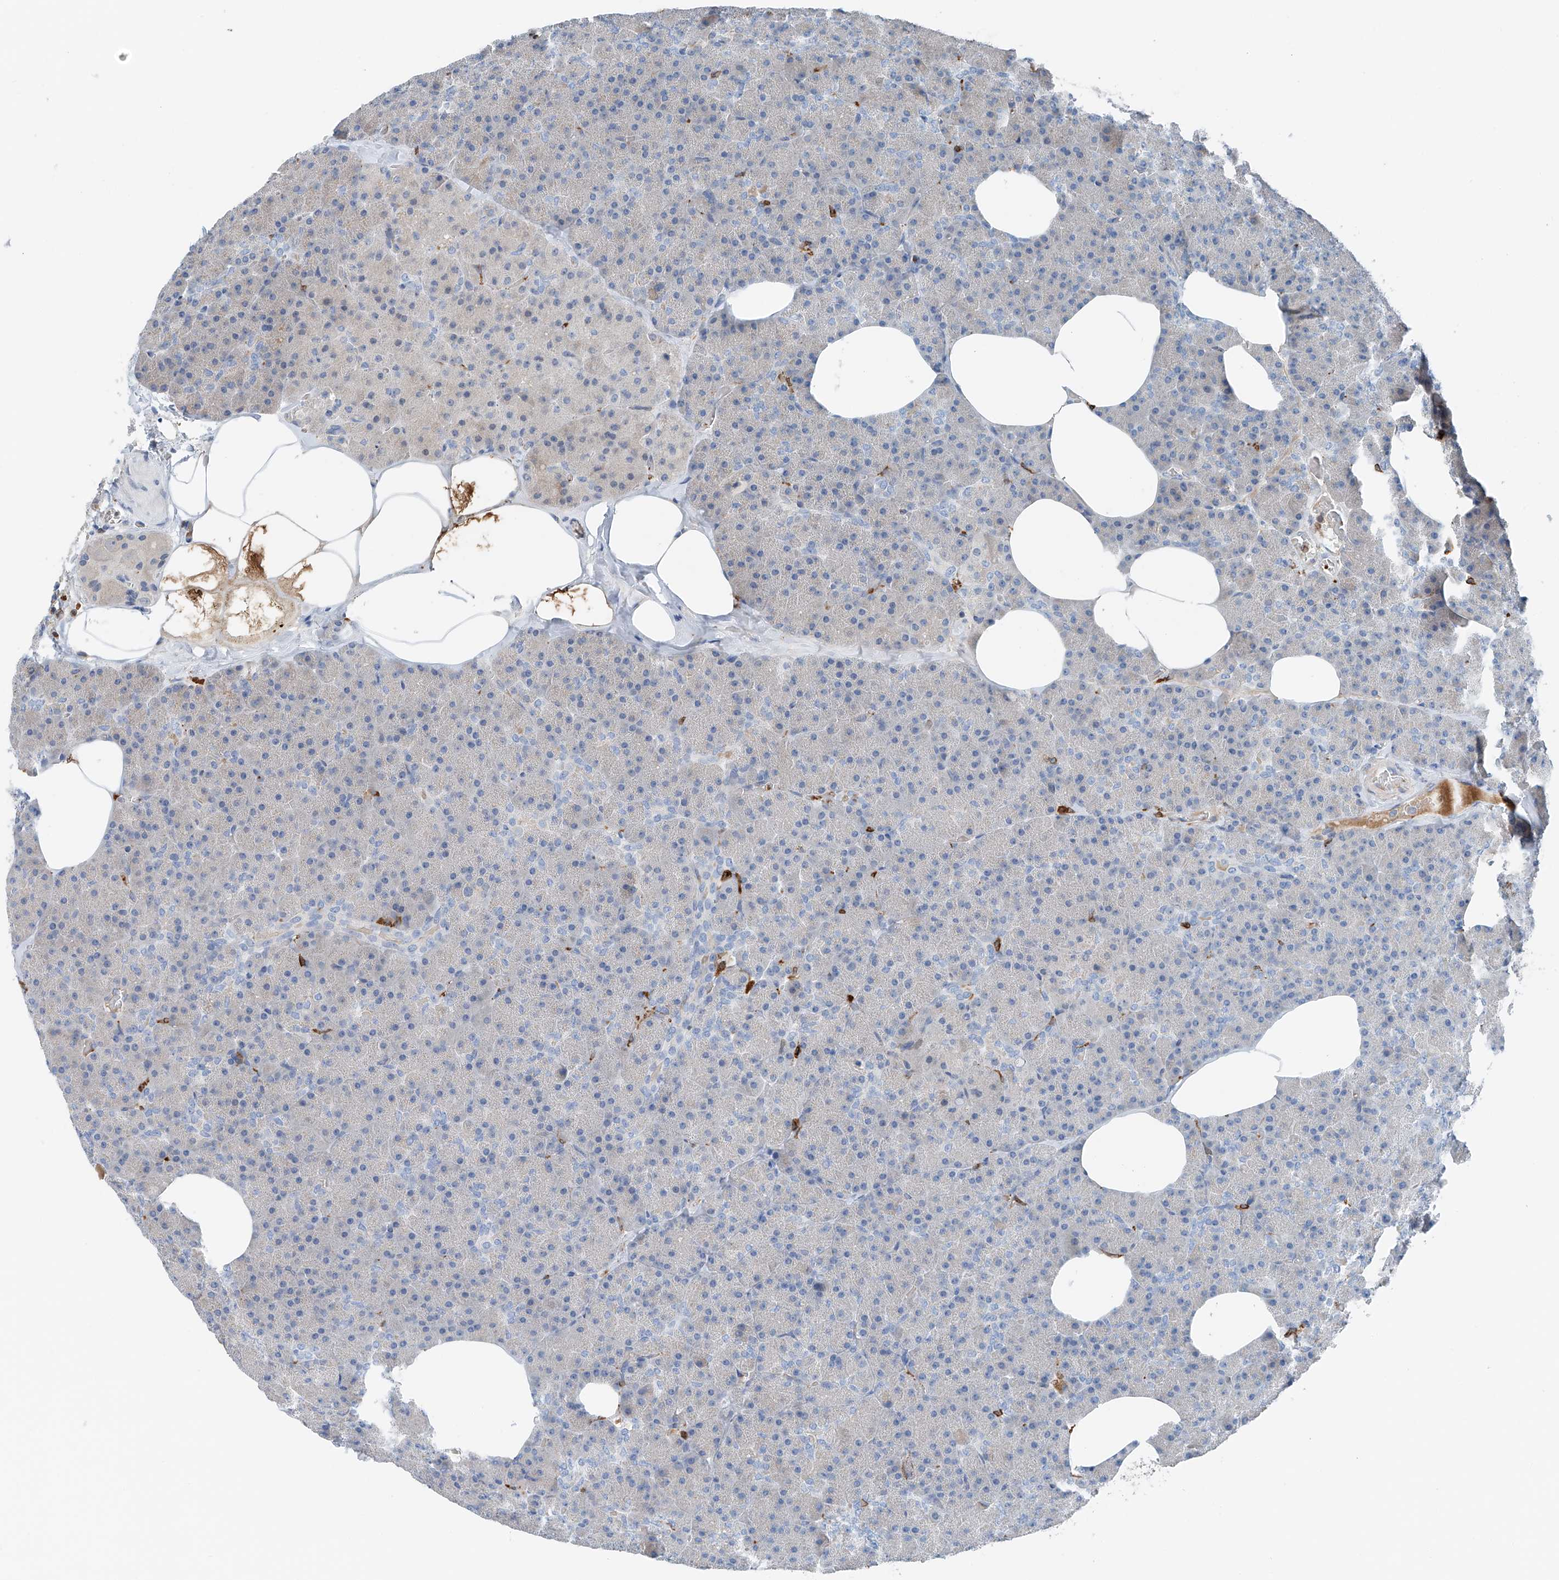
{"staining": {"intensity": "weak", "quantity": "<25%", "location": "cytoplasmic/membranous"}, "tissue": "pancreas", "cell_type": "Exocrine glandular cells", "image_type": "normal", "snomed": [{"axis": "morphology", "description": "Normal tissue, NOS"}, {"axis": "morphology", "description": "Carcinoid, malignant, NOS"}, {"axis": "topography", "description": "Pancreas"}], "caption": "This is an IHC micrograph of normal human pancreas. There is no positivity in exocrine glandular cells.", "gene": "TBXAS1", "patient": {"sex": "female", "age": 35}}